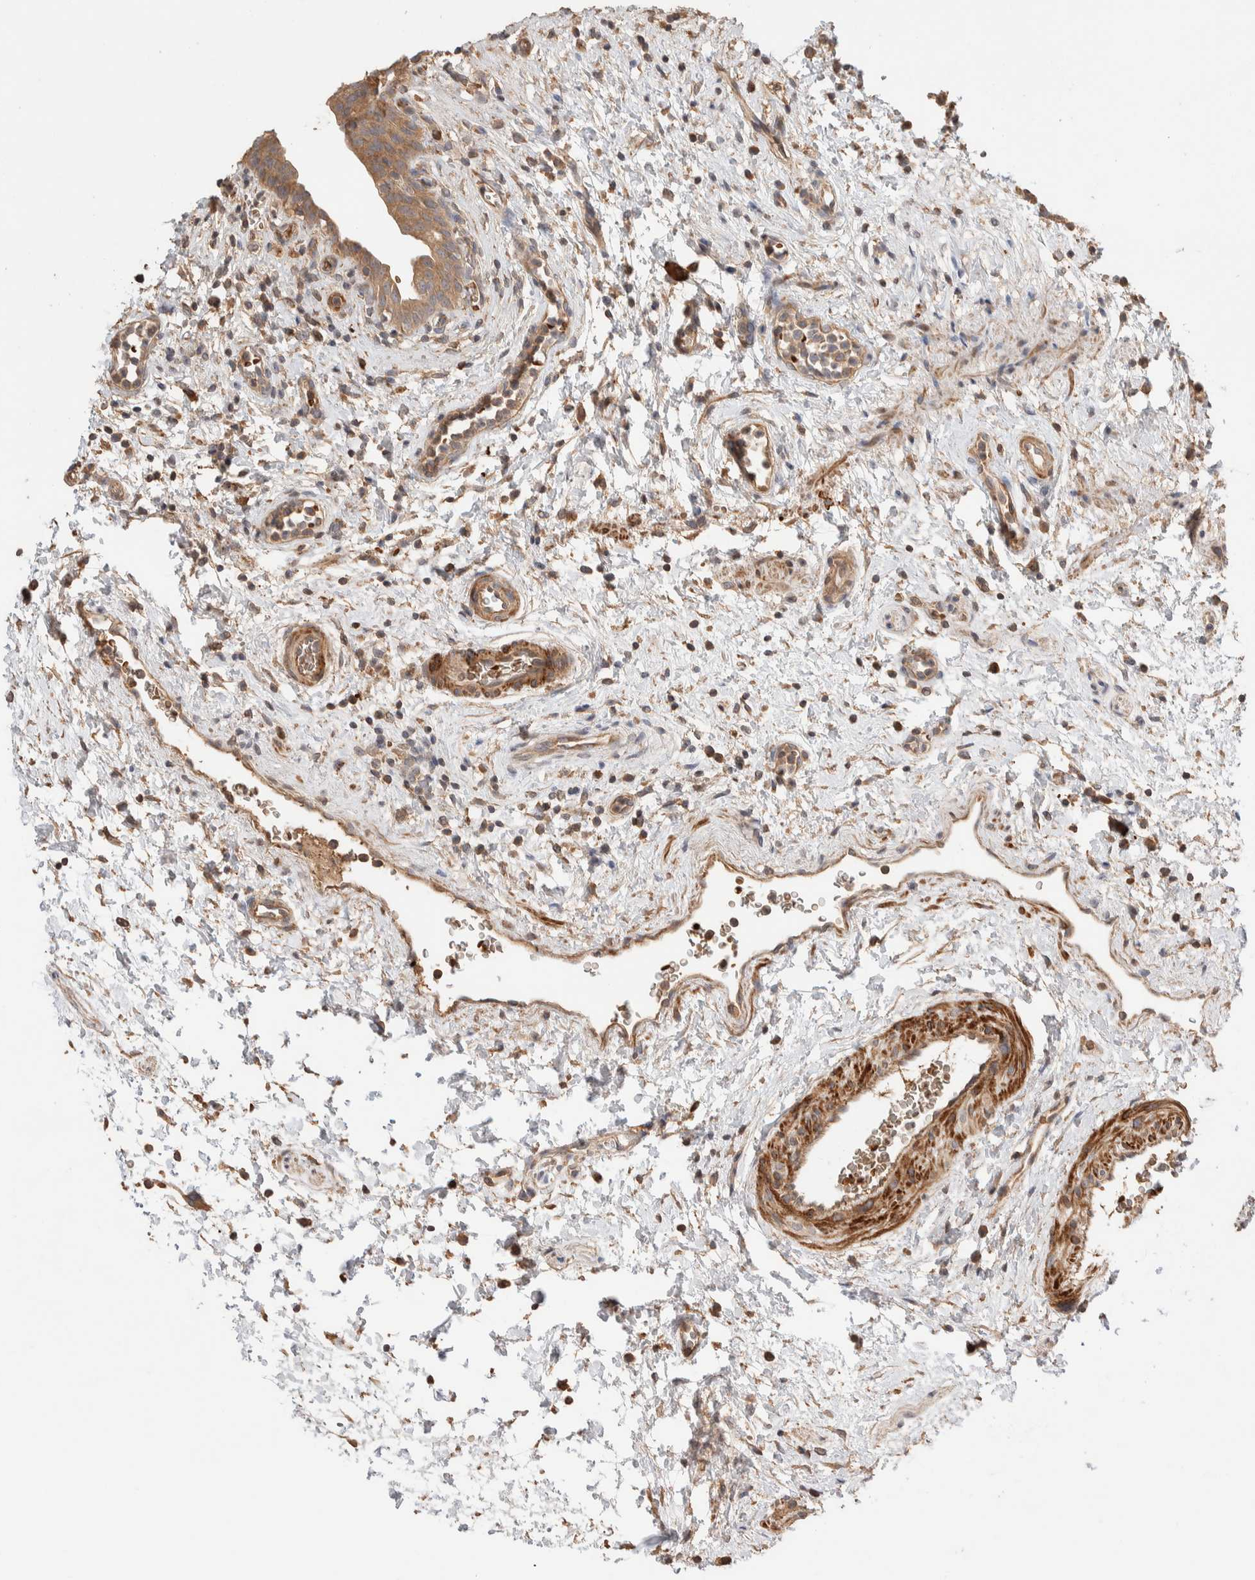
{"staining": {"intensity": "moderate", "quantity": ">75%", "location": "cytoplasmic/membranous"}, "tissue": "urinary bladder", "cell_type": "Urothelial cells", "image_type": "normal", "snomed": [{"axis": "morphology", "description": "Normal tissue, NOS"}, {"axis": "topography", "description": "Urinary bladder"}], "caption": "DAB (3,3'-diaminobenzidine) immunohistochemical staining of benign human urinary bladder reveals moderate cytoplasmic/membranous protein staining in approximately >75% of urothelial cells.", "gene": "WDR91", "patient": {"sex": "male", "age": 37}}